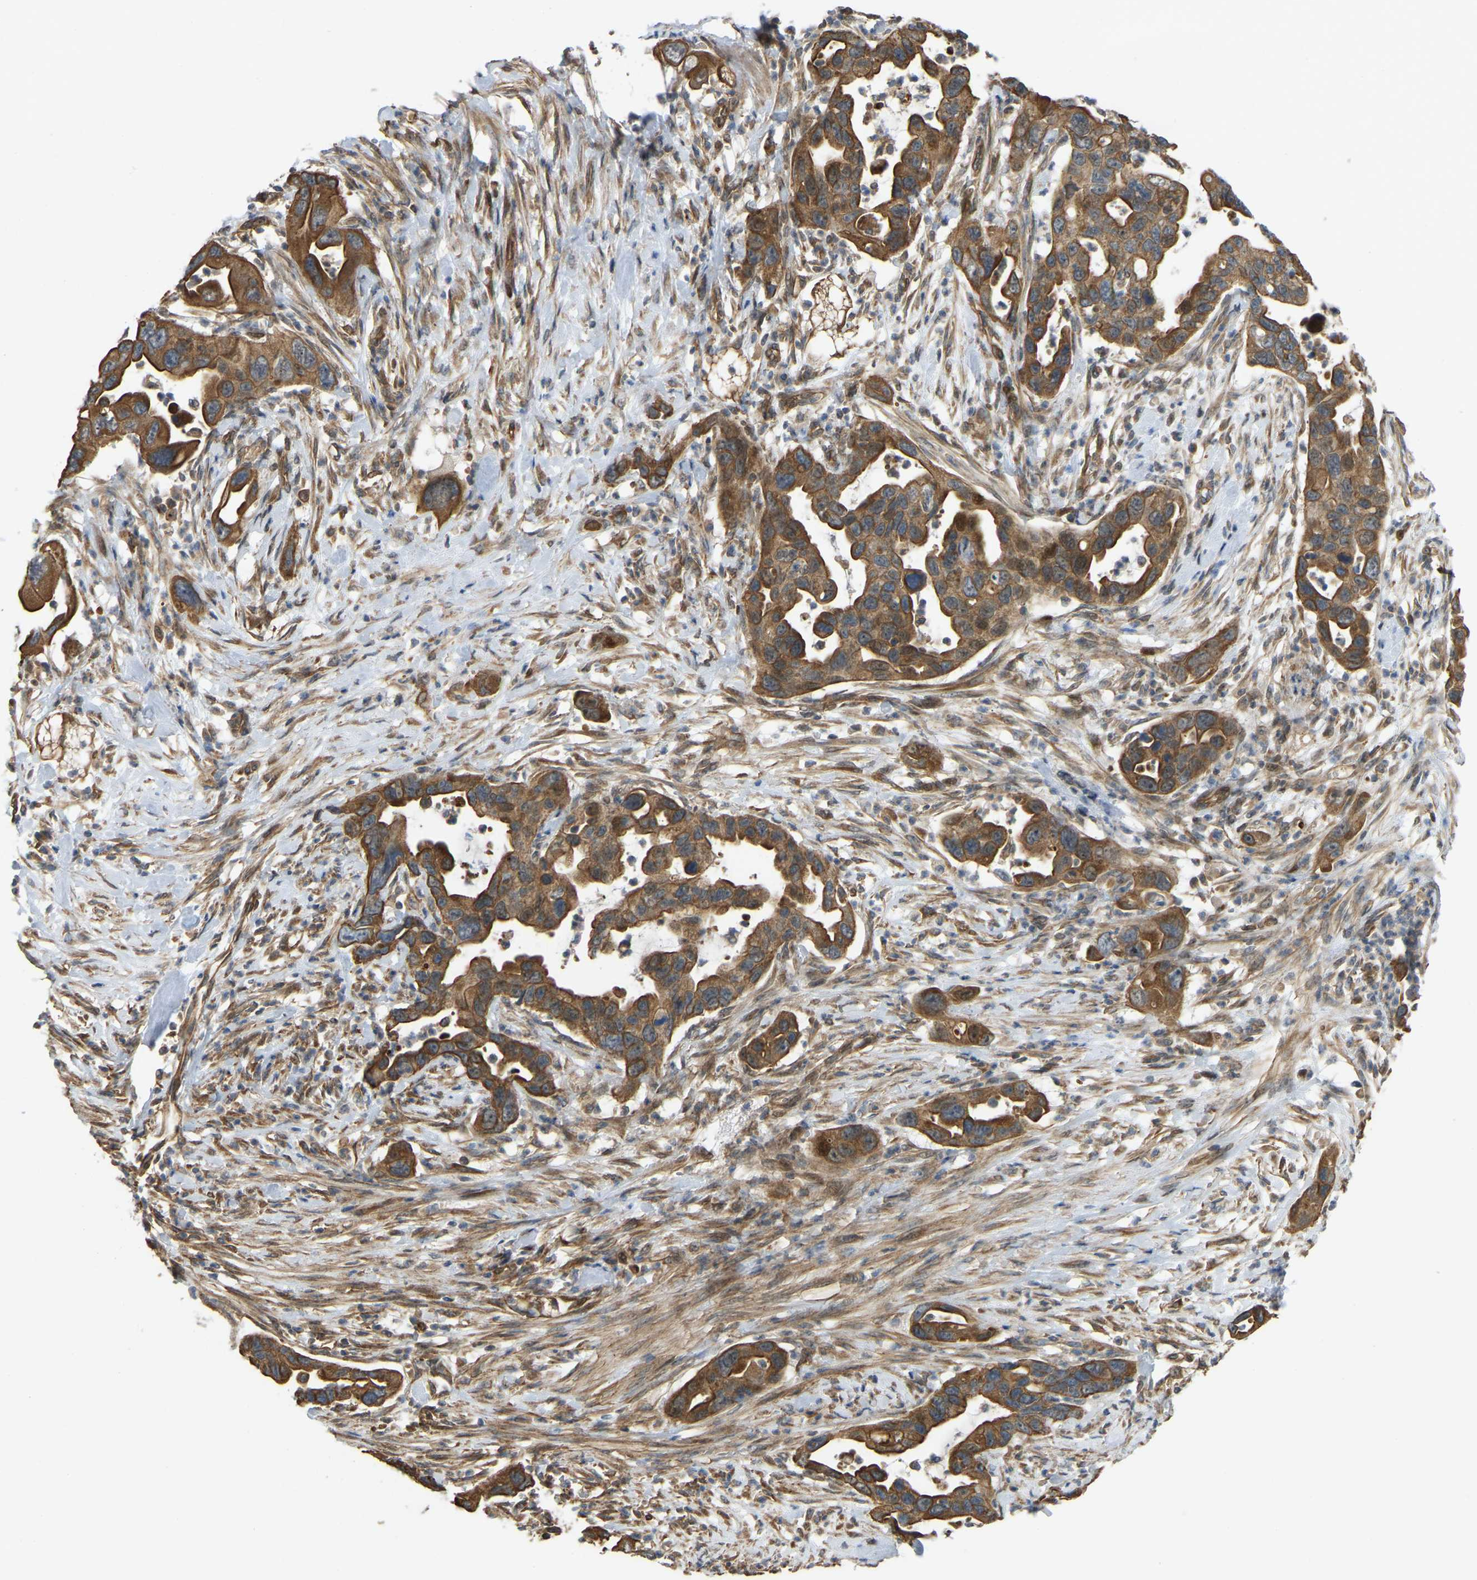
{"staining": {"intensity": "strong", "quantity": ">75%", "location": "cytoplasmic/membranous"}, "tissue": "pancreatic cancer", "cell_type": "Tumor cells", "image_type": "cancer", "snomed": [{"axis": "morphology", "description": "Adenocarcinoma, NOS"}, {"axis": "topography", "description": "Pancreas"}], "caption": "DAB (3,3'-diaminobenzidine) immunohistochemical staining of human adenocarcinoma (pancreatic) demonstrates strong cytoplasmic/membranous protein staining in approximately >75% of tumor cells.", "gene": "C21orf91", "patient": {"sex": "female", "age": 70}}